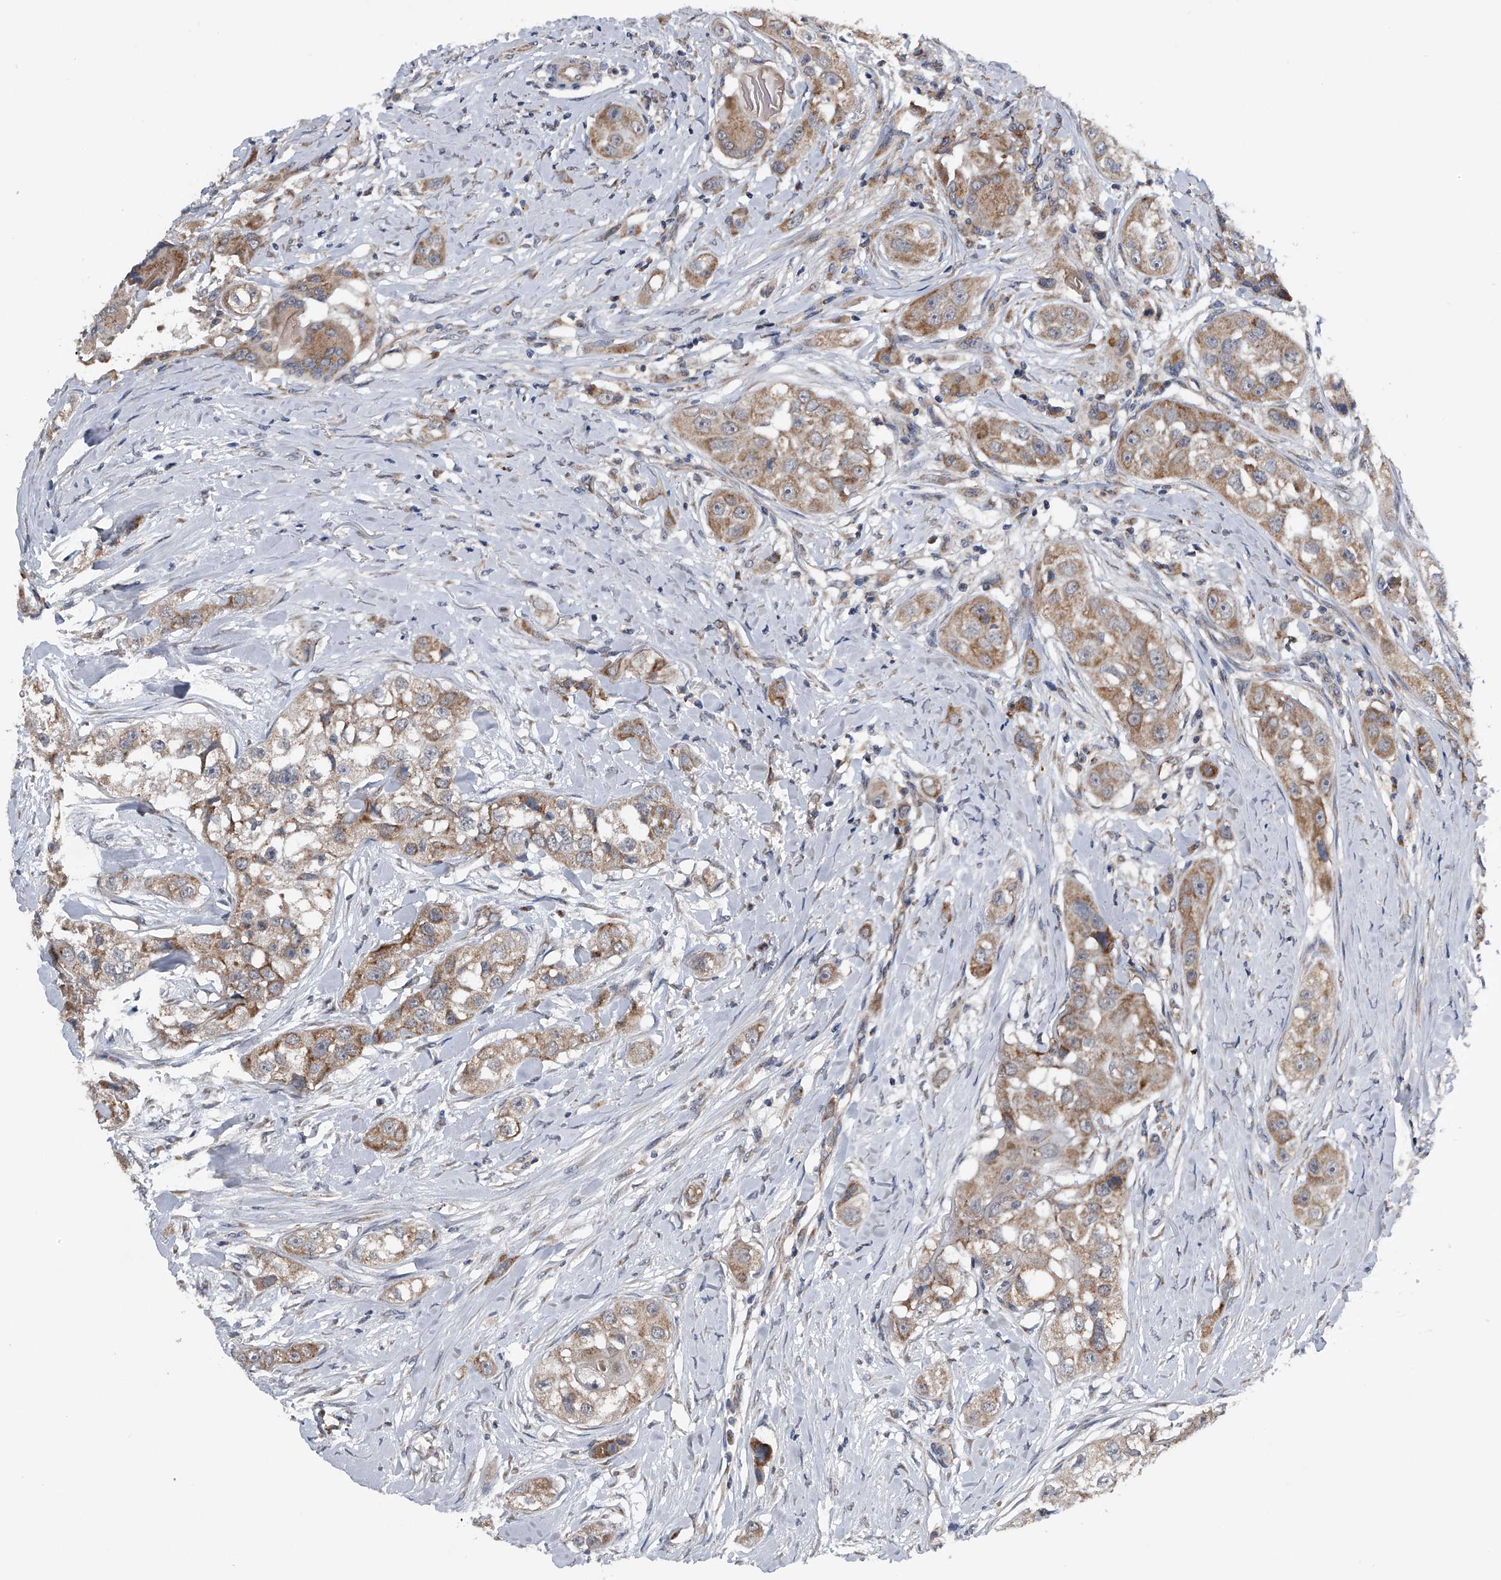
{"staining": {"intensity": "moderate", "quantity": "25%-75%", "location": "cytoplasmic/membranous"}, "tissue": "head and neck cancer", "cell_type": "Tumor cells", "image_type": "cancer", "snomed": [{"axis": "morphology", "description": "Normal tissue, NOS"}, {"axis": "morphology", "description": "Squamous cell carcinoma, NOS"}, {"axis": "topography", "description": "Skeletal muscle"}, {"axis": "topography", "description": "Head-Neck"}], "caption": "Immunohistochemical staining of head and neck squamous cell carcinoma reveals moderate cytoplasmic/membranous protein positivity in approximately 25%-75% of tumor cells. (brown staining indicates protein expression, while blue staining denotes nuclei).", "gene": "LYRM4", "patient": {"sex": "male", "age": 51}}